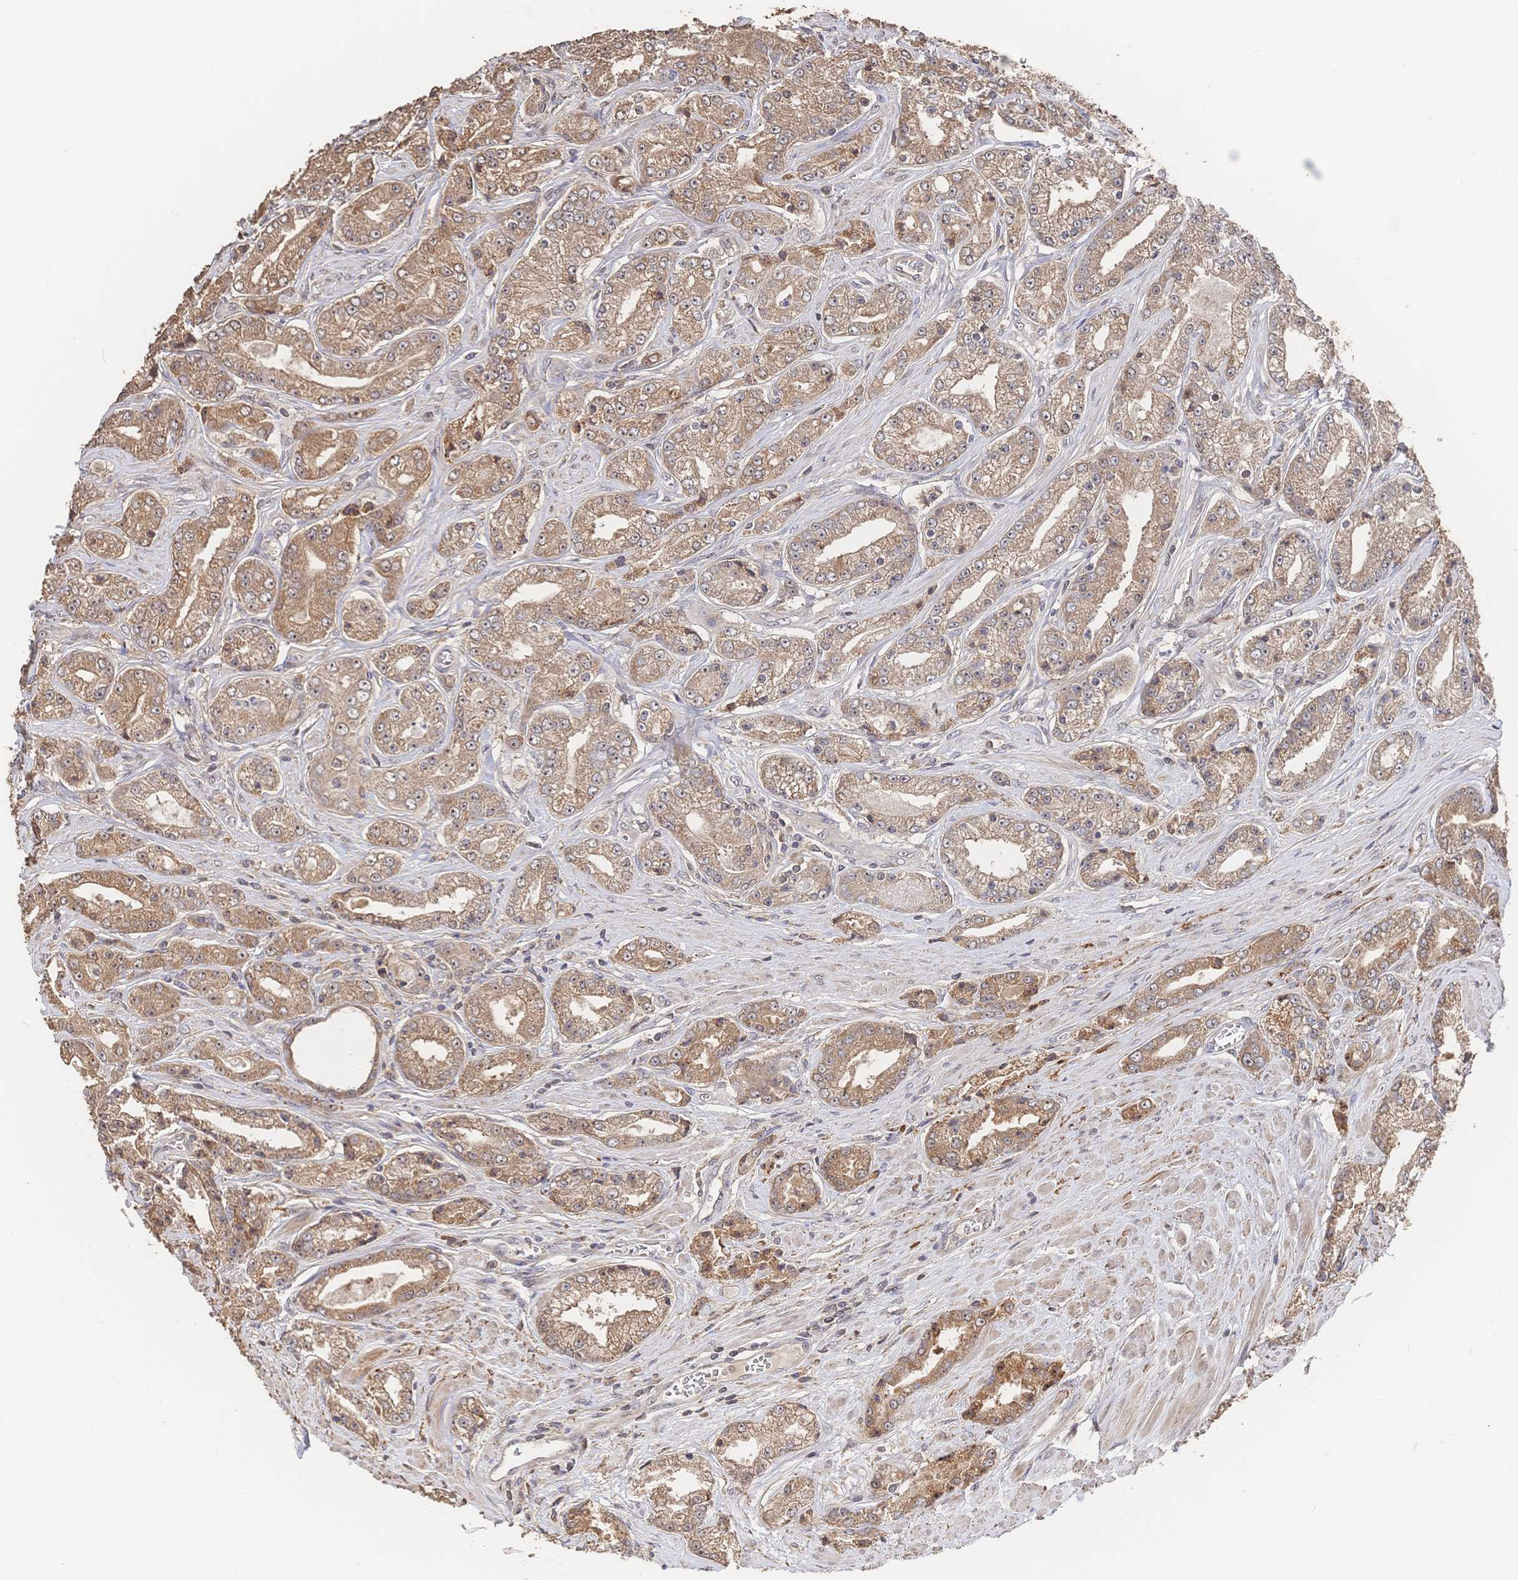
{"staining": {"intensity": "moderate", "quantity": ">75%", "location": "cytoplasmic/membranous,nuclear"}, "tissue": "prostate cancer", "cell_type": "Tumor cells", "image_type": "cancer", "snomed": [{"axis": "morphology", "description": "Adenocarcinoma, High grade"}, {"axis": "topography", "description": "Prostate"}], "caption": "The immunohistochemical stain labels moderate cytoplasmic/membranous and nuclear expression in tumor cells of prostate high-grade adenocarcinoma tissue.", "gene": "DNAJA4", "patient": {"sex": "male", "age": 66}}